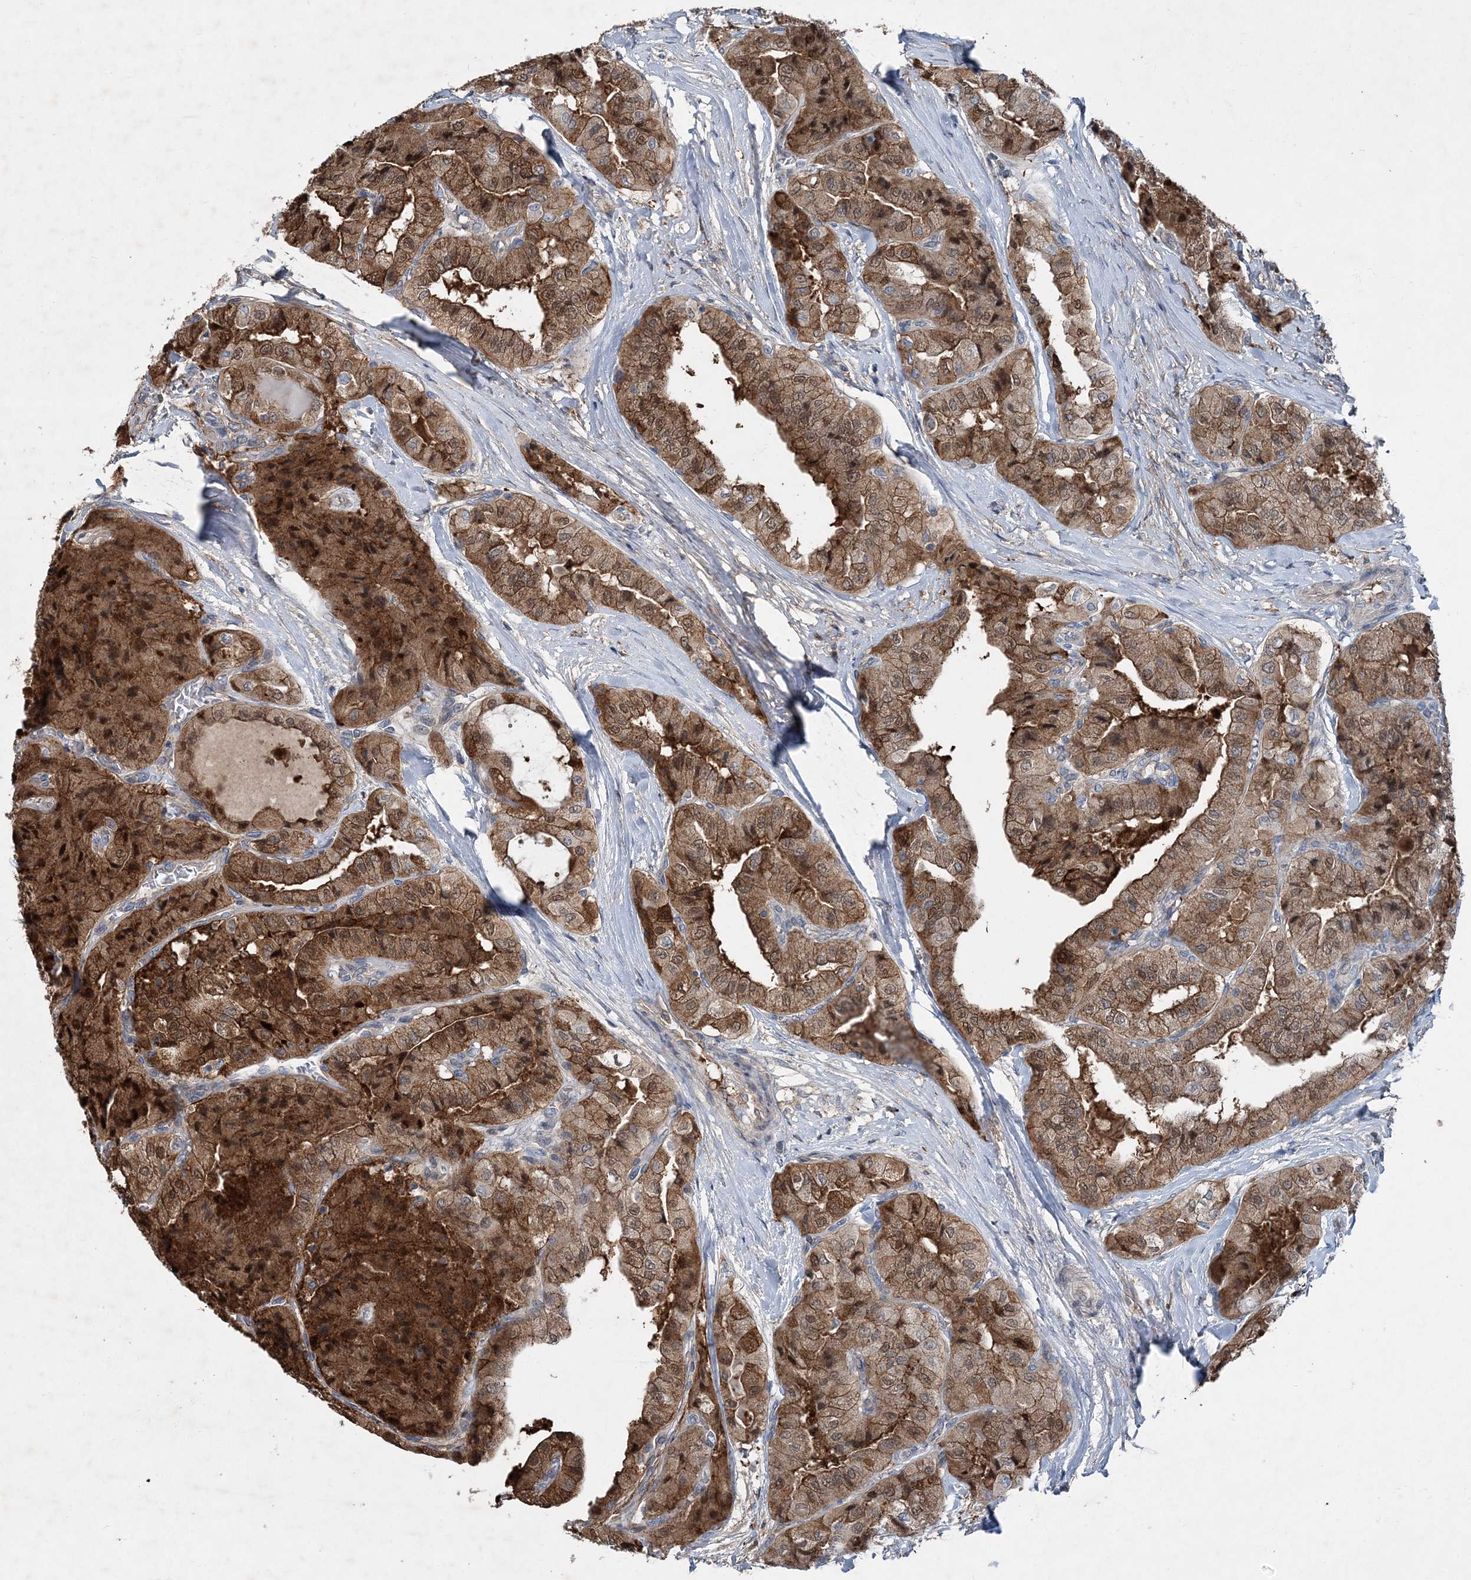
{"staining": {"intensity": "moderate", "quantity": ">75%", "location": "cytoplasmic/membranous"}, "tissue": "thyroid cancer", "cell_type": "Tumor cells", "image_type": "cancer", "snomed": [{"axis": "morphology", "description": "Papillary adenocarcinoma, NOS"}, {"axis": "topography", "description": "Thyroid gland"}], "caption": "IHC of human thyroid papillary adenocarcinoma displays medium levels of moderate cytoplasmic/membranous expression in about >75% of tumor cells. The protein is stained brown, and the nuclei are stained in blue (DAB IHC with brightfield microscopy, high magnification).", "gene": "SPOPL", "patient": {"sex": "female", "age": 59}}